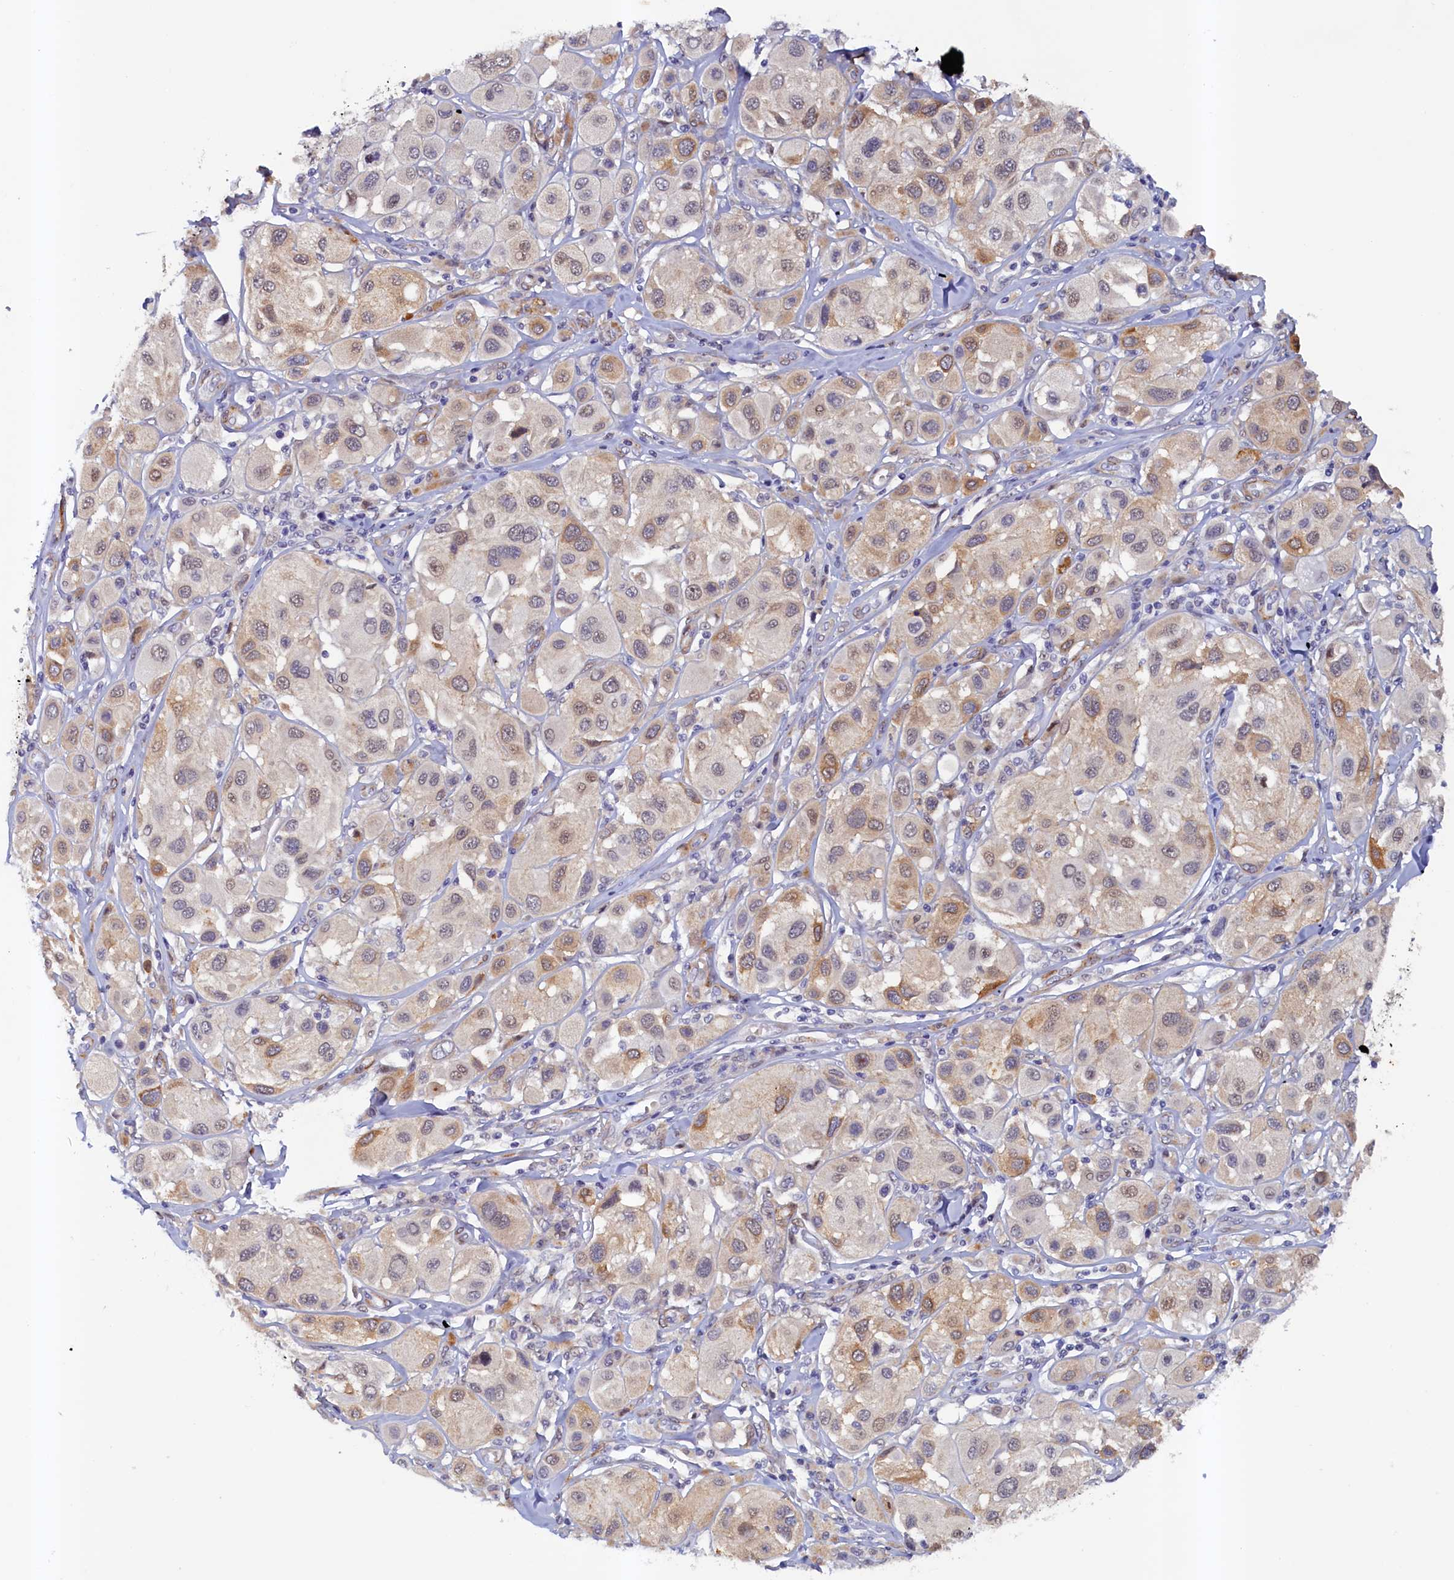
{"staining": {"intensity": "moderate", "quantity": "<25%", "location": "cytoplasmic/membranous"}, "tissue": "melanoma", "cell_type": "Tumor cells", "image_type": "cancer", "snomed": [{"axis": "morphology", "description": "Malignant melanoma, Metastatic site"}, {"axis": "topography", "description": "Skin"}], "caption": "Human melanoma stained with a brown dye shows moderate cytoplasmic/membranous positive positivity in approximately <25% of tumor cells.", "gene": "PACSIN3", "patient": {"sex": "male", "age": 41}}